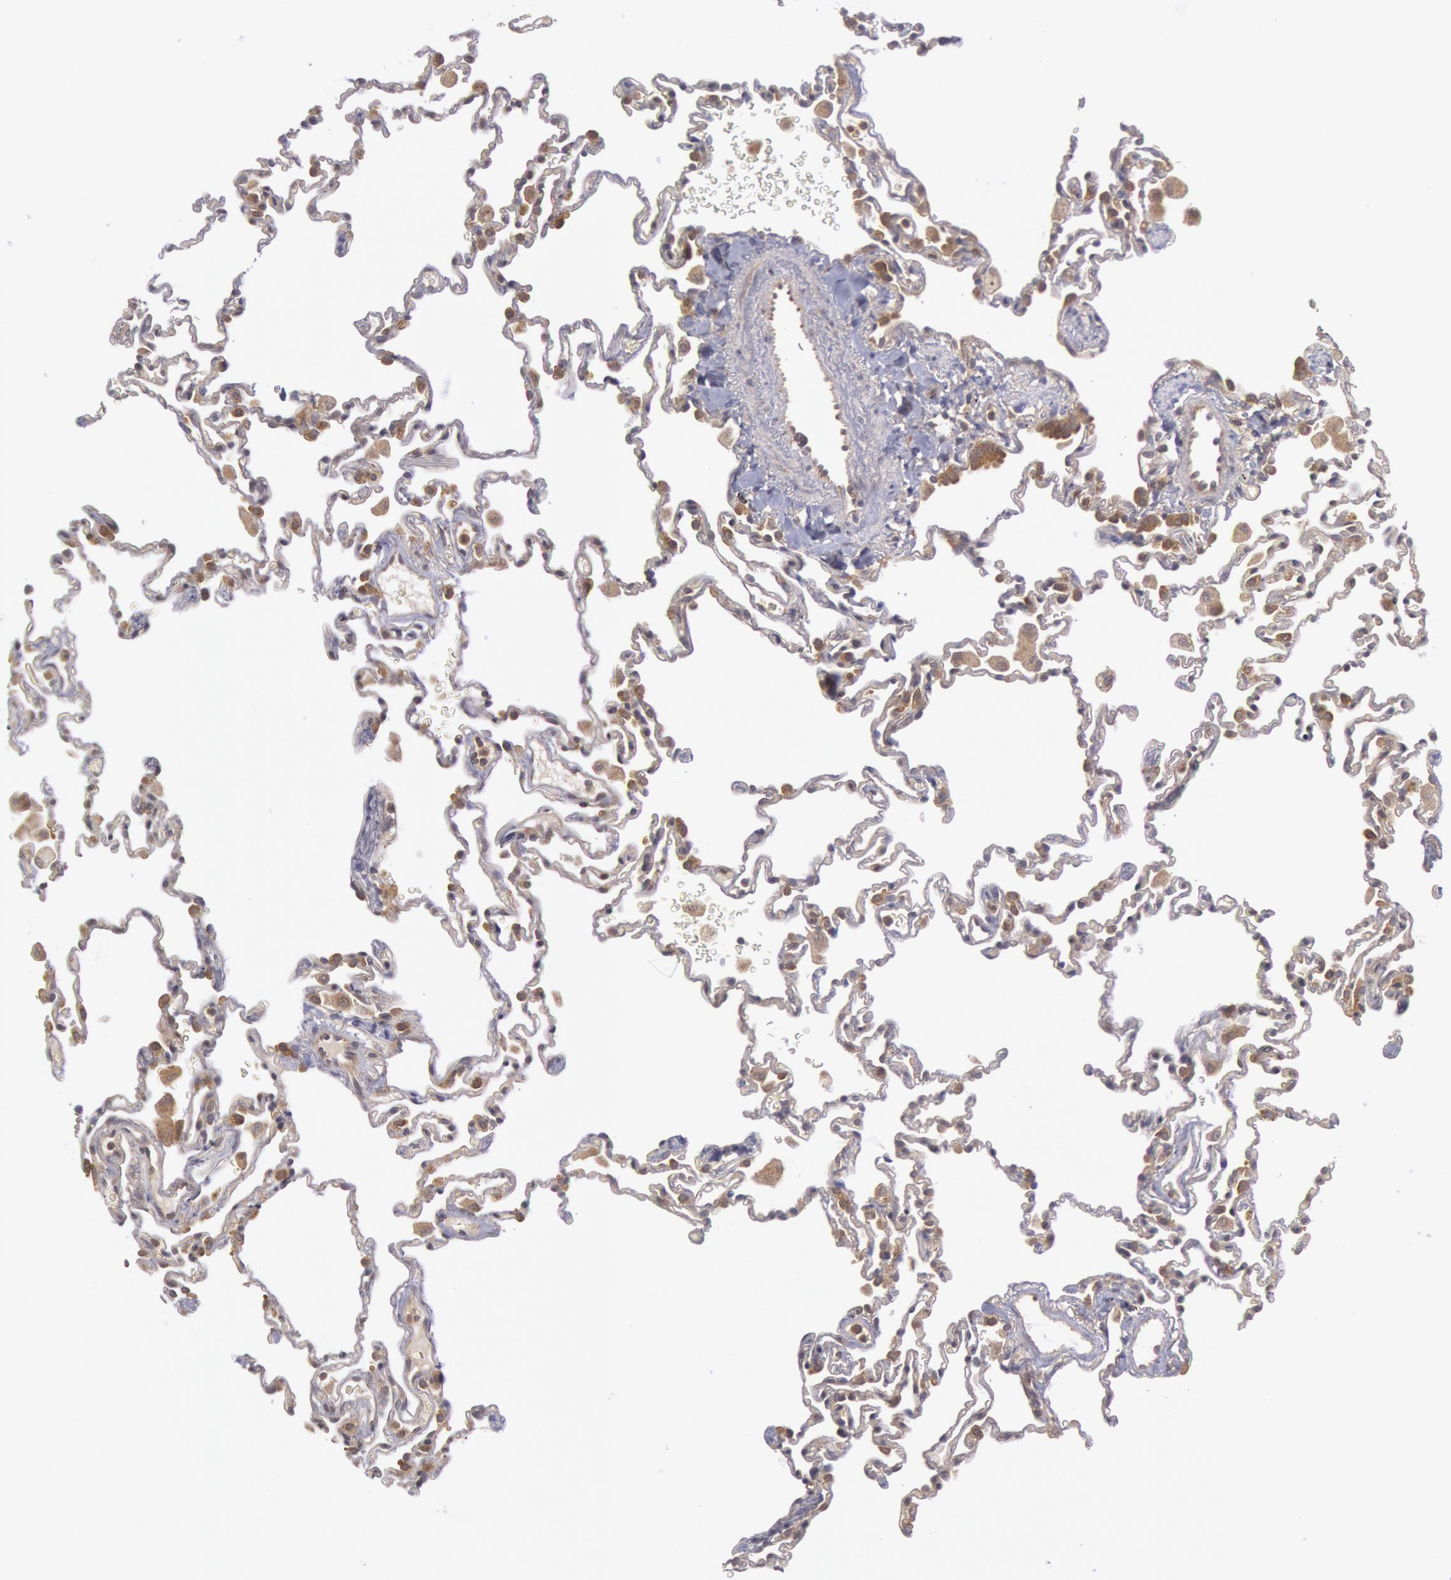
{"staining": {"intensity": "moderate", "quantity": "25%-75%", "location": "cytoplasmic/membranous"}, "tissue": "lung", "cell_type": "Alveolar cells", "image_type": "normal", "snomed": [{"axis": "morphology", "description": "Normal tissue, NOS"}, {"axis": "topography", "description": "Lung"}], "caption": "A brown stain highlights moderate cytoplasmic/membranous expression of a protein in alveolar cells of normal lung. (DAB = brown stain, brightfield microscopy at high magnification).", "gene": "BRAF", "patient": {"sex": "male", "age": 59}}